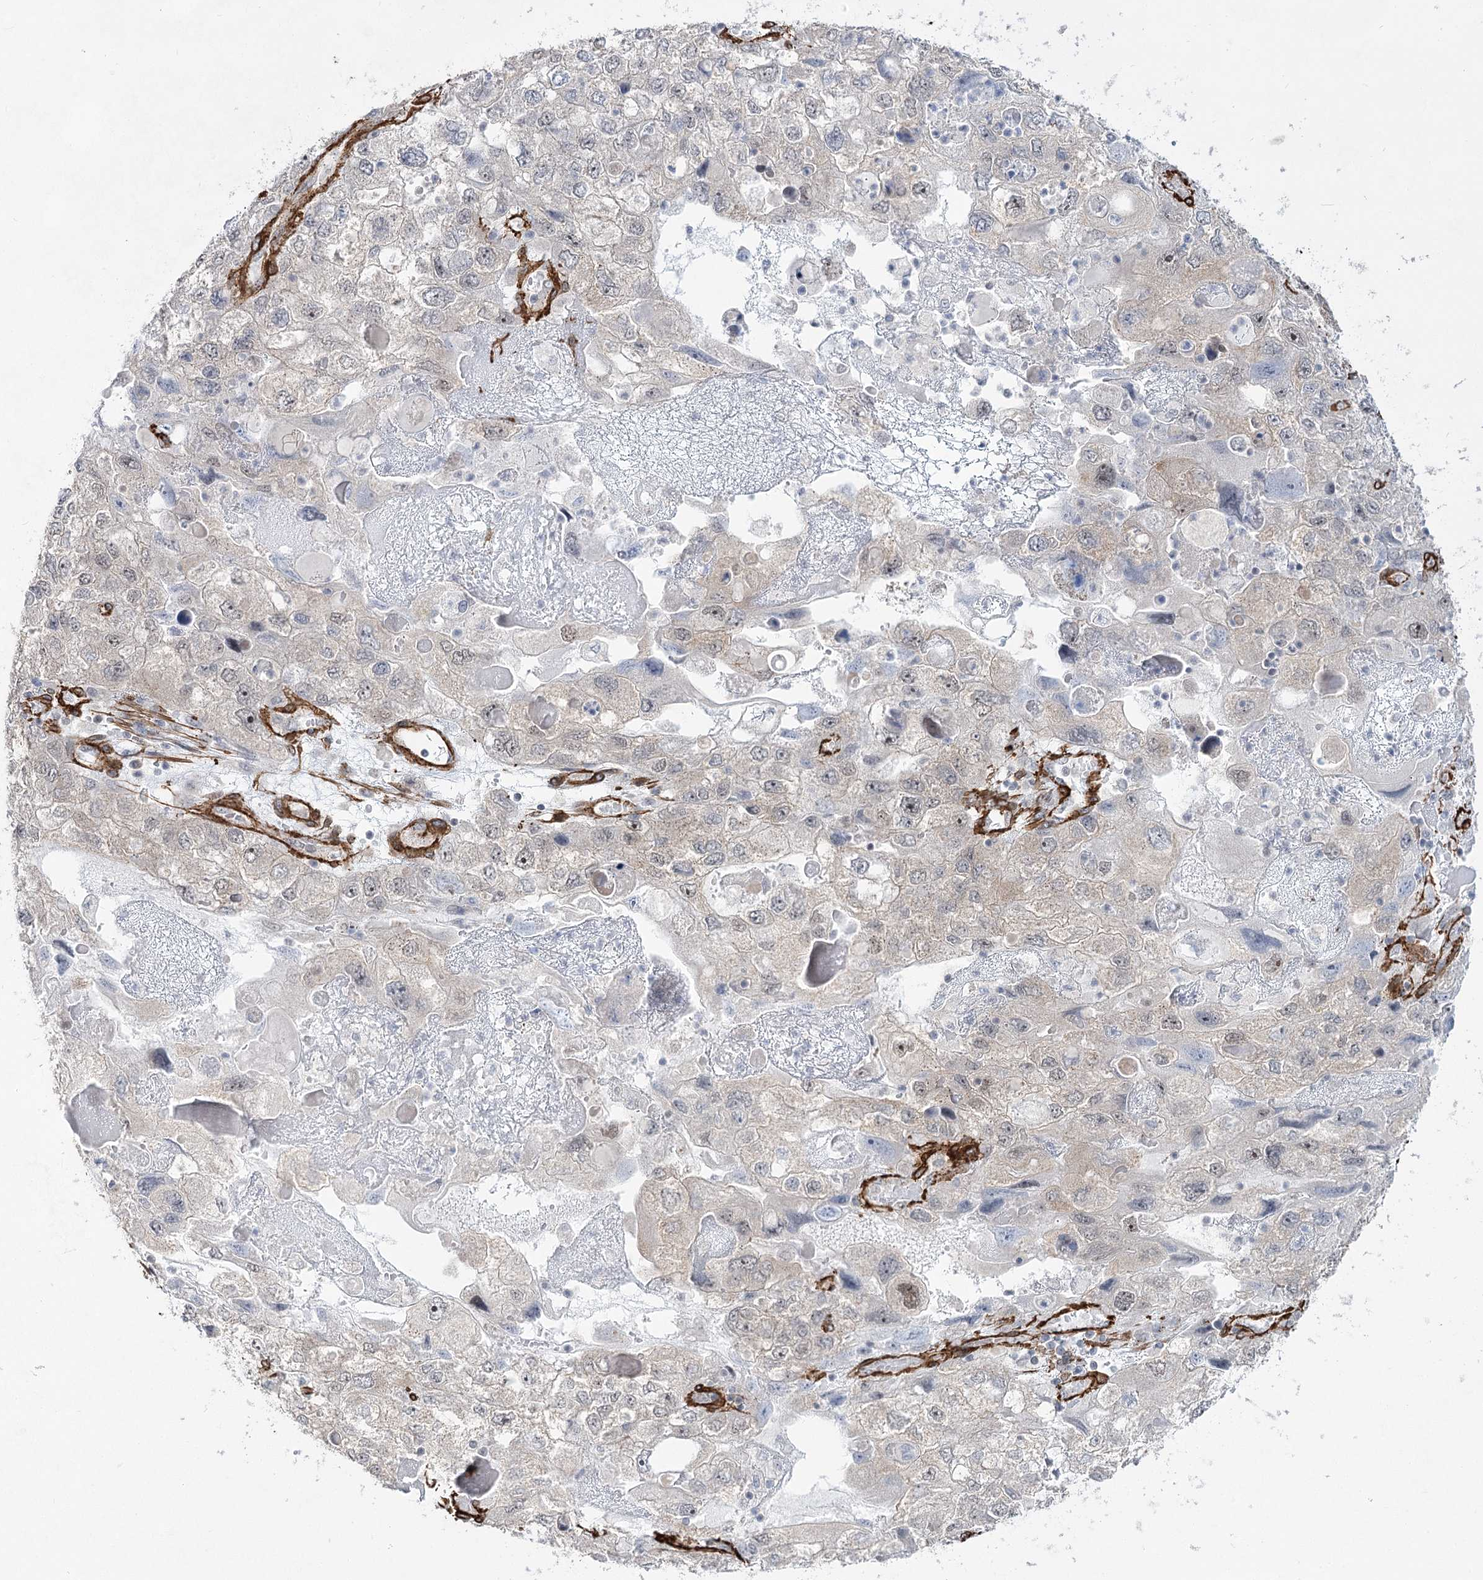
{"staining": {"intensity": "negative", "quantity": "none", "location": "none"}, "tissue": "endometrial cancer", "cell_type": "Tumor cells", "image_type": "cancer", "snomed": [{"axis": "morphology", "description": "Adenocarcinoma, NOS"}, {"axis": "topography", "description": "Endometrium"}], "caption": "Photomicrograph shows no significant protein positivity in tumor cells of endometrial cancer (adenocarcinoma). (Stains: DAB (3,3'-diaminobenzidine) IHC with hematoxylin counter stain, Microscopy: brightfield microscopy at high magnification).", "gene": "CWF19L1", "patient": {"sex": "female", "age": 49}}